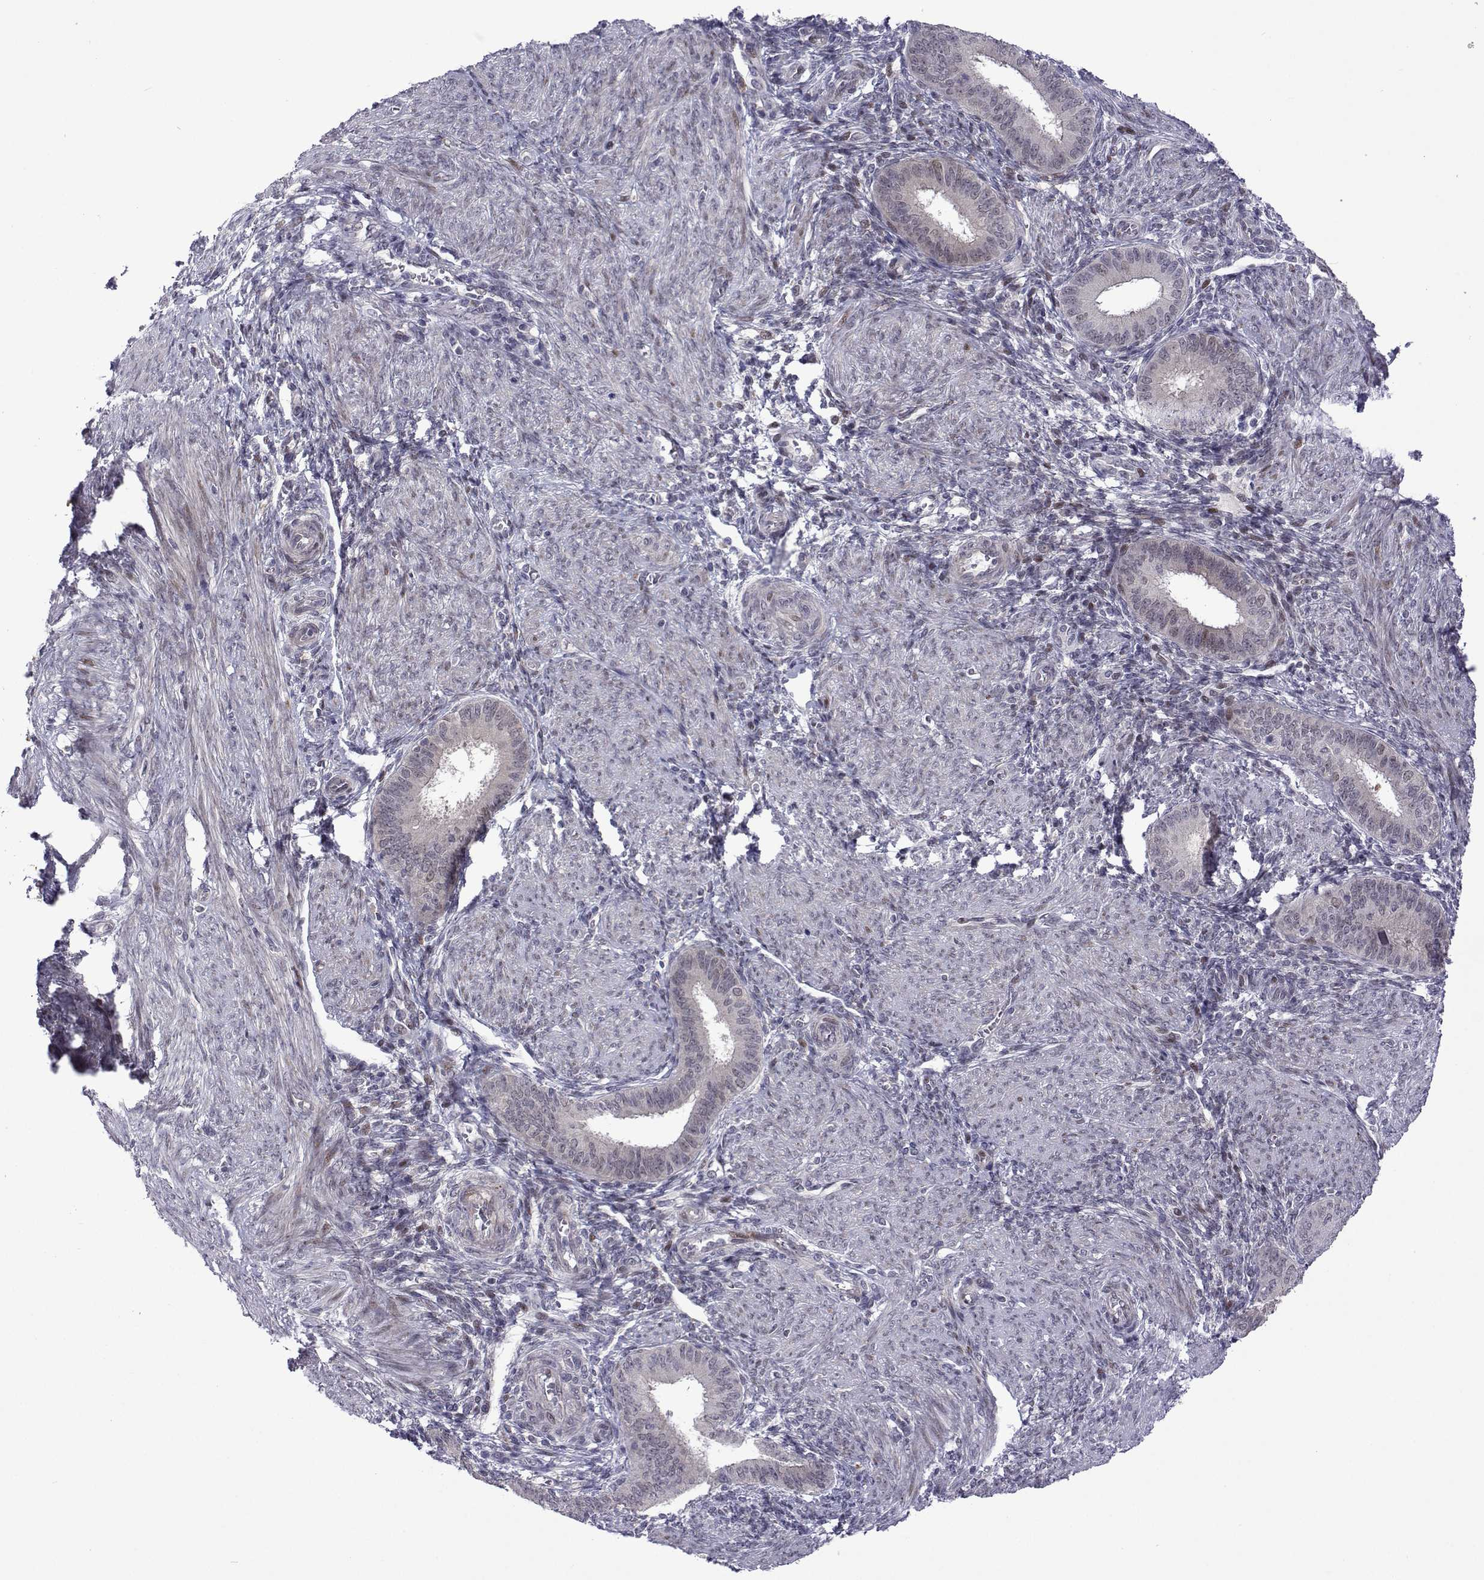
{"staining": {"intensity": "negative", "quantity": "none", "location": "none"}, "tissue": "endometrium", "cell_type": "Cells in endometrial stroma", "image_type": "normal", "snomed": [{"axis": "morphology", "description": "Normal tissue, NOS"}, {"axis": "topography", "description": "Endometrium"}], "caption": "IHC of normal endometrium demonstrates no positivity in cells in endometrial stroma. (DAB (3,3'-diaminobenzidine) immunohistochemistry, high magnification).", "gene": "EFCAB3", "patient": {"sex": "female", "age": 39}}